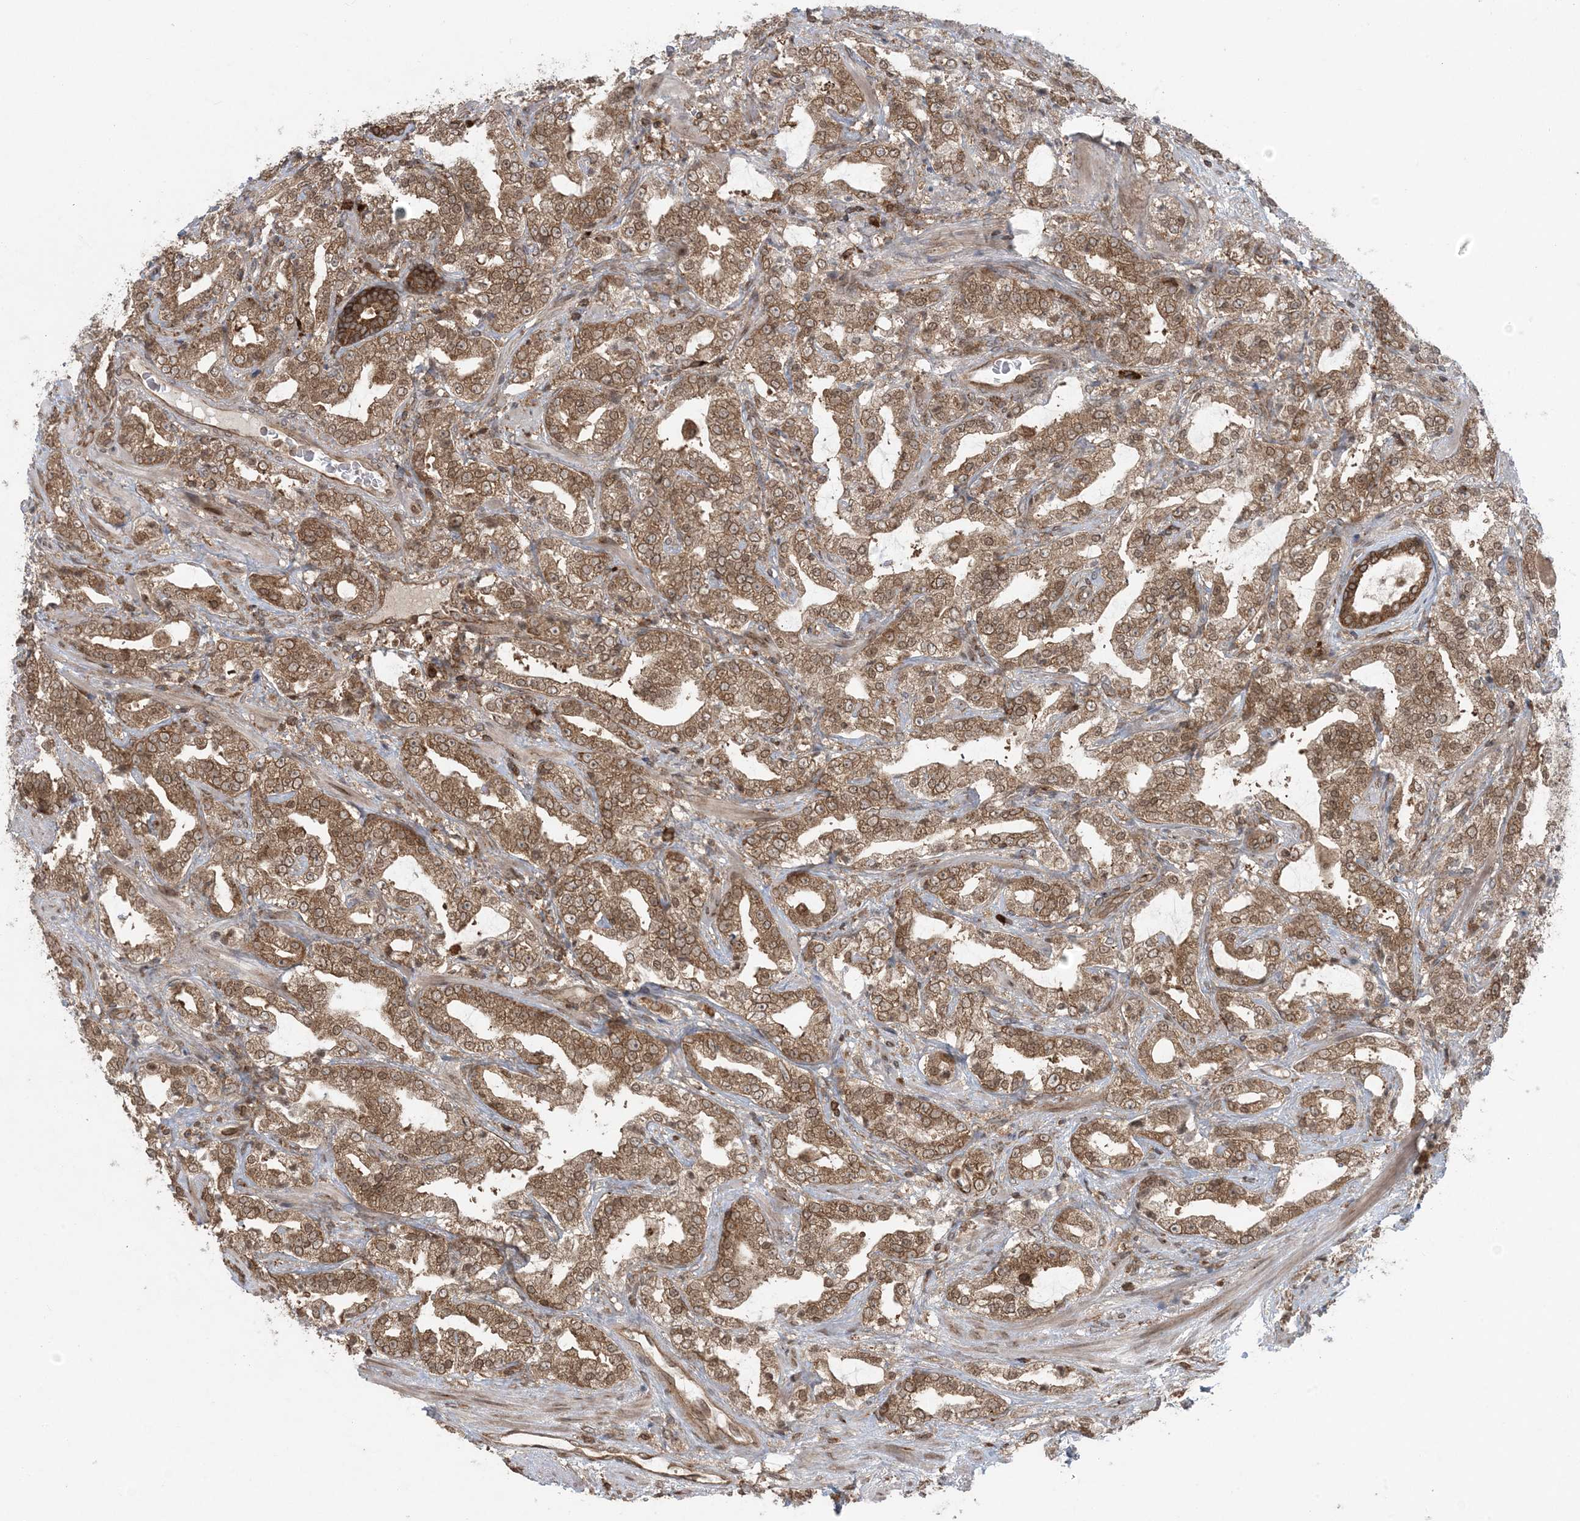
{"staining": {"intensity": "moderate", "quantity": ">75%", "location": "cytoplasmic/membranous"}, "tissue": "prostate cancer", "cell_type": "Tumor cells", "image_type": "cancer", "snomed": [{"axis": "morphology", "description": "Adenocarcinoma, High grade"}, {"axis": "topography", "description": "Prostate"}], "caption": "Moderate cytoplasmic/membranous staining is present in approximately >75% of tumor cells in prostate high-grade adenocarcinoma.", "gene": "DDX19B", "patient": {"sex": "male", "age": 64}}